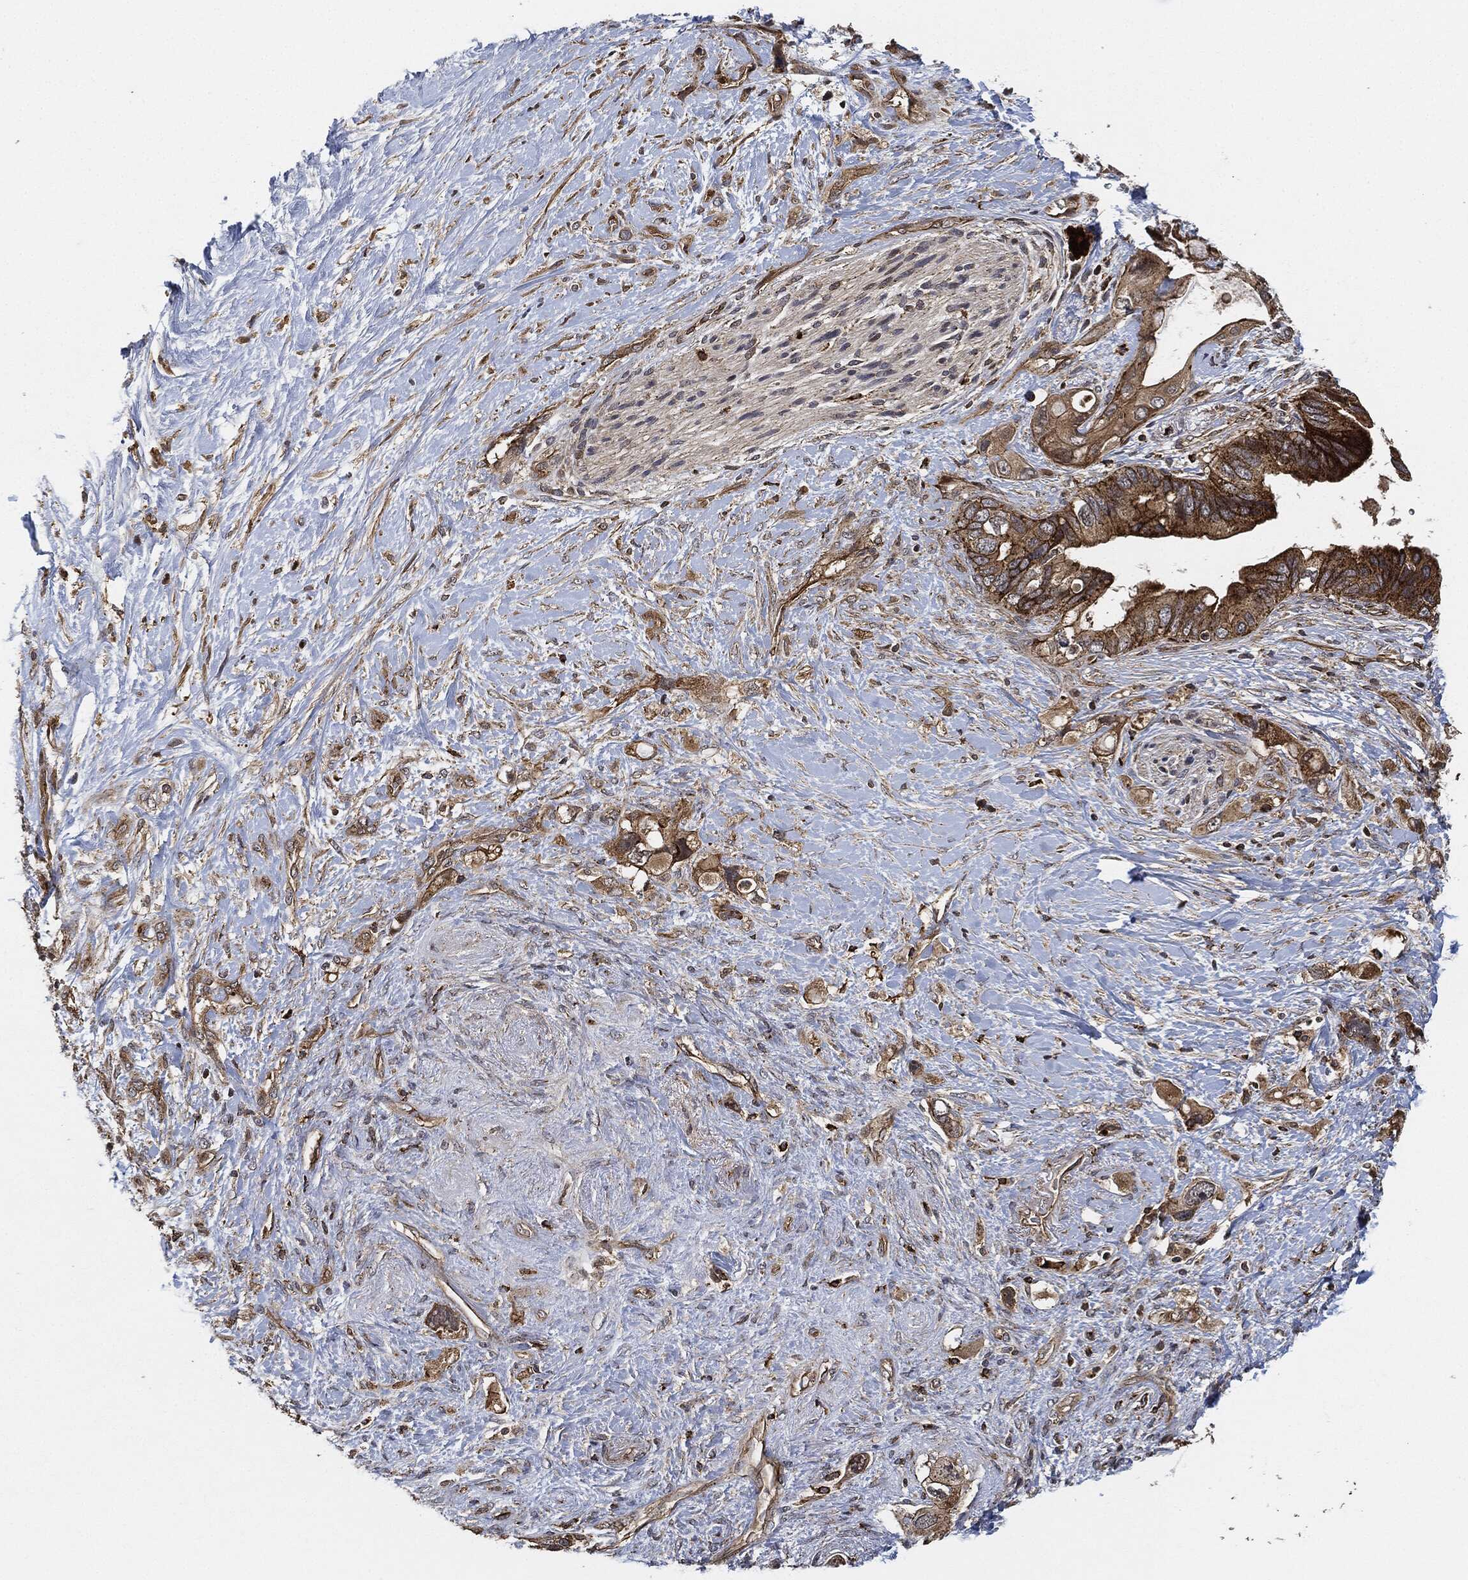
{"staining": {"intensity": "strong", "quantity": "25%-75%", "location": "cytoplasmic/membranous"}, "tissue": "pancreatic cancer", "cell_type": "Tumor cells", "image_type": "cancer", "snomed": [{"axis": "morphology", "description": "Adenocarcinoma, NOS"}, {"axis": "topography", "description": "Pancreas"}], "caption": "A histopathology image showing strong cytoplasmic/membranous expression in about 25%-75% of tumor cells in pancreatic adenocarcinoma, as visualized by brown immunohistochemical staining.", "gene": "MAP3K3", "patient": {"sex": "female", "age": 56}}